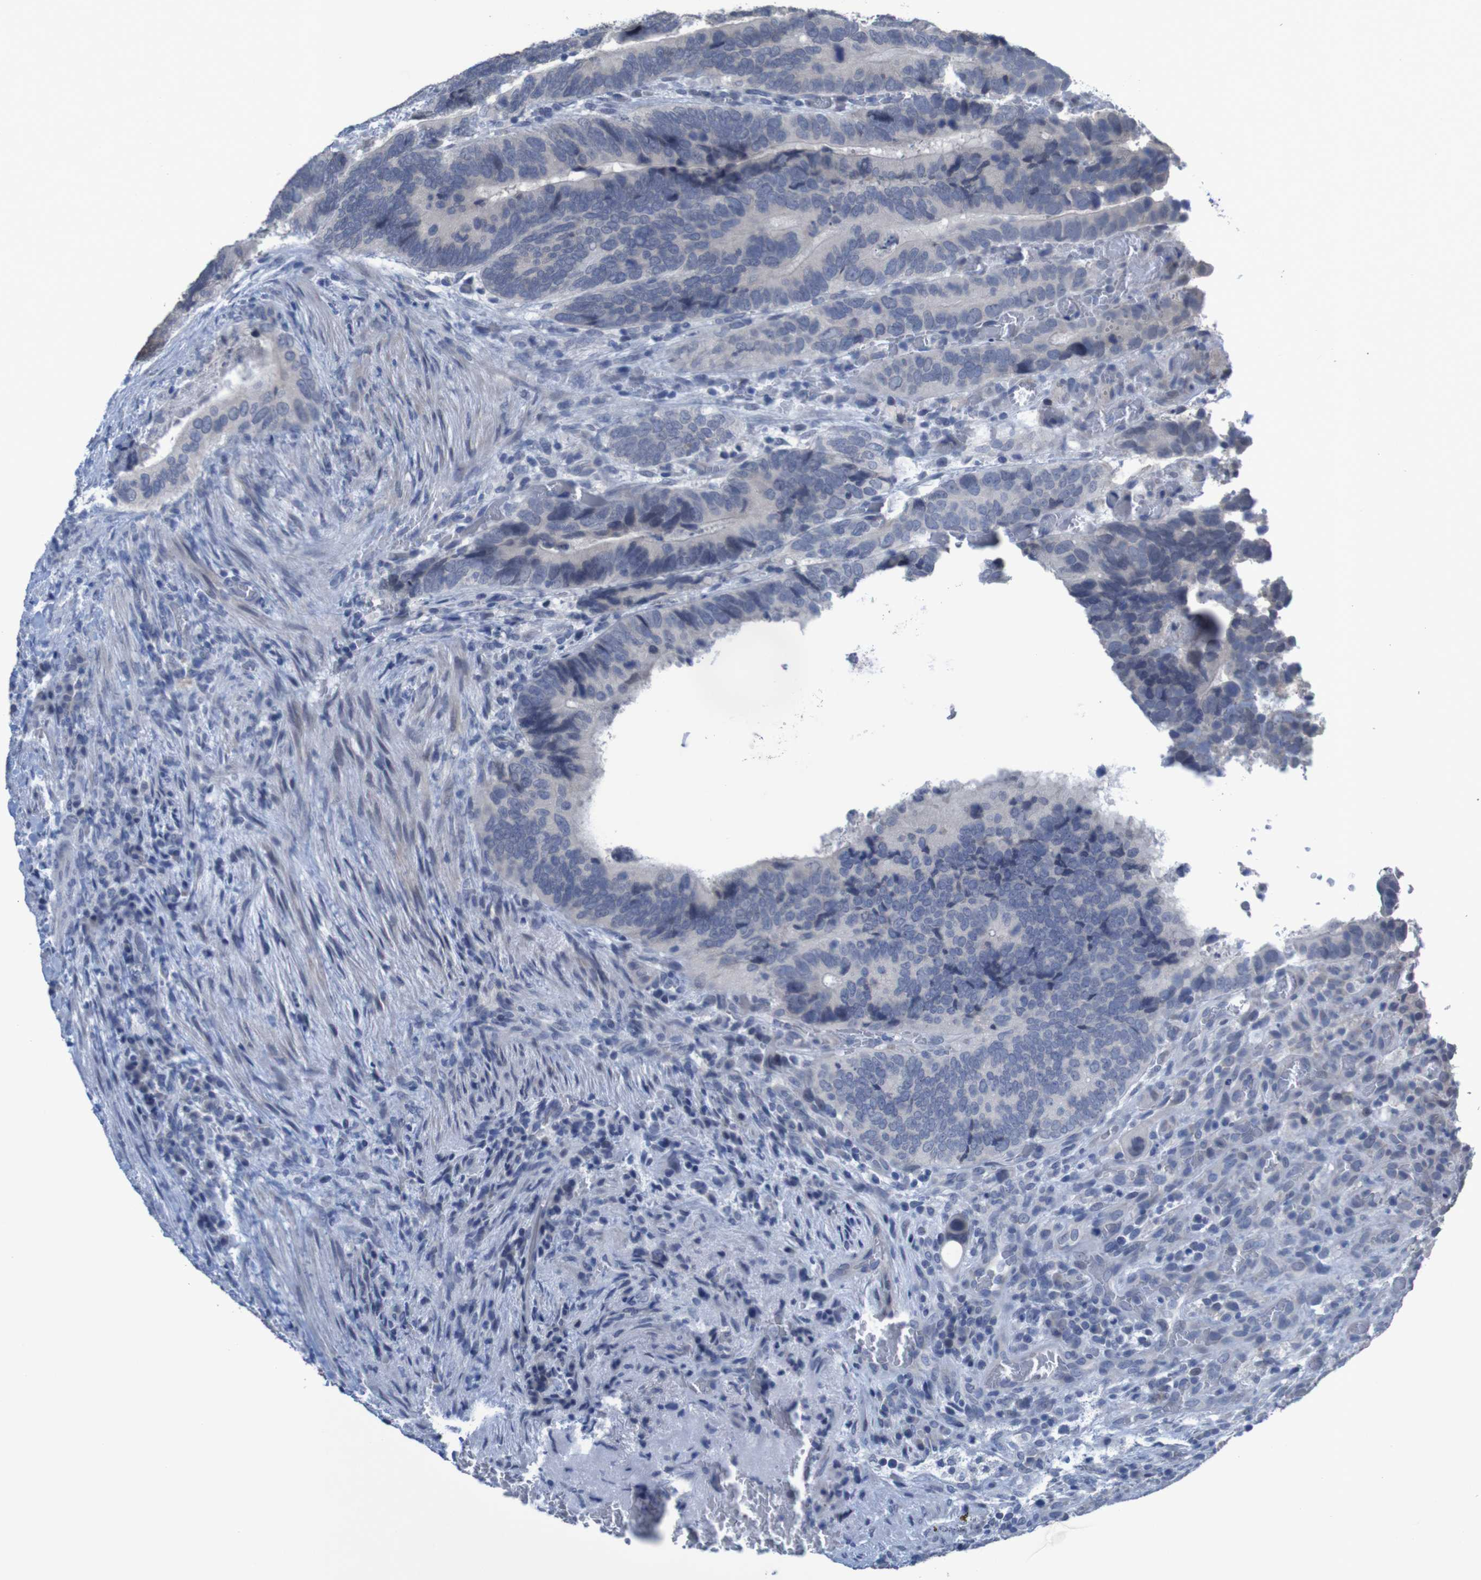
{"staining": {"intensity": "negative", "quantity": "none", "location": "none"}, "tissue": "colorectal cancer", "cell_type": "Tumor cells", "image_type": "cancer", "snomed": [{"axis": "morphology", "description": "Adenocarcinoma, NOS"}, {"axis": "topography", "description": "Colon"}], "caption": "IHC image of colorectal cancer (adenocarcinoma) stained for a protein (brown), which reveals no expression in tumor cells. (Brightfield microscopy of DAB immunohistochemistry at high magnification).", "gene": "CLDN18", "patient": {"sex": "male", "age": 72}}